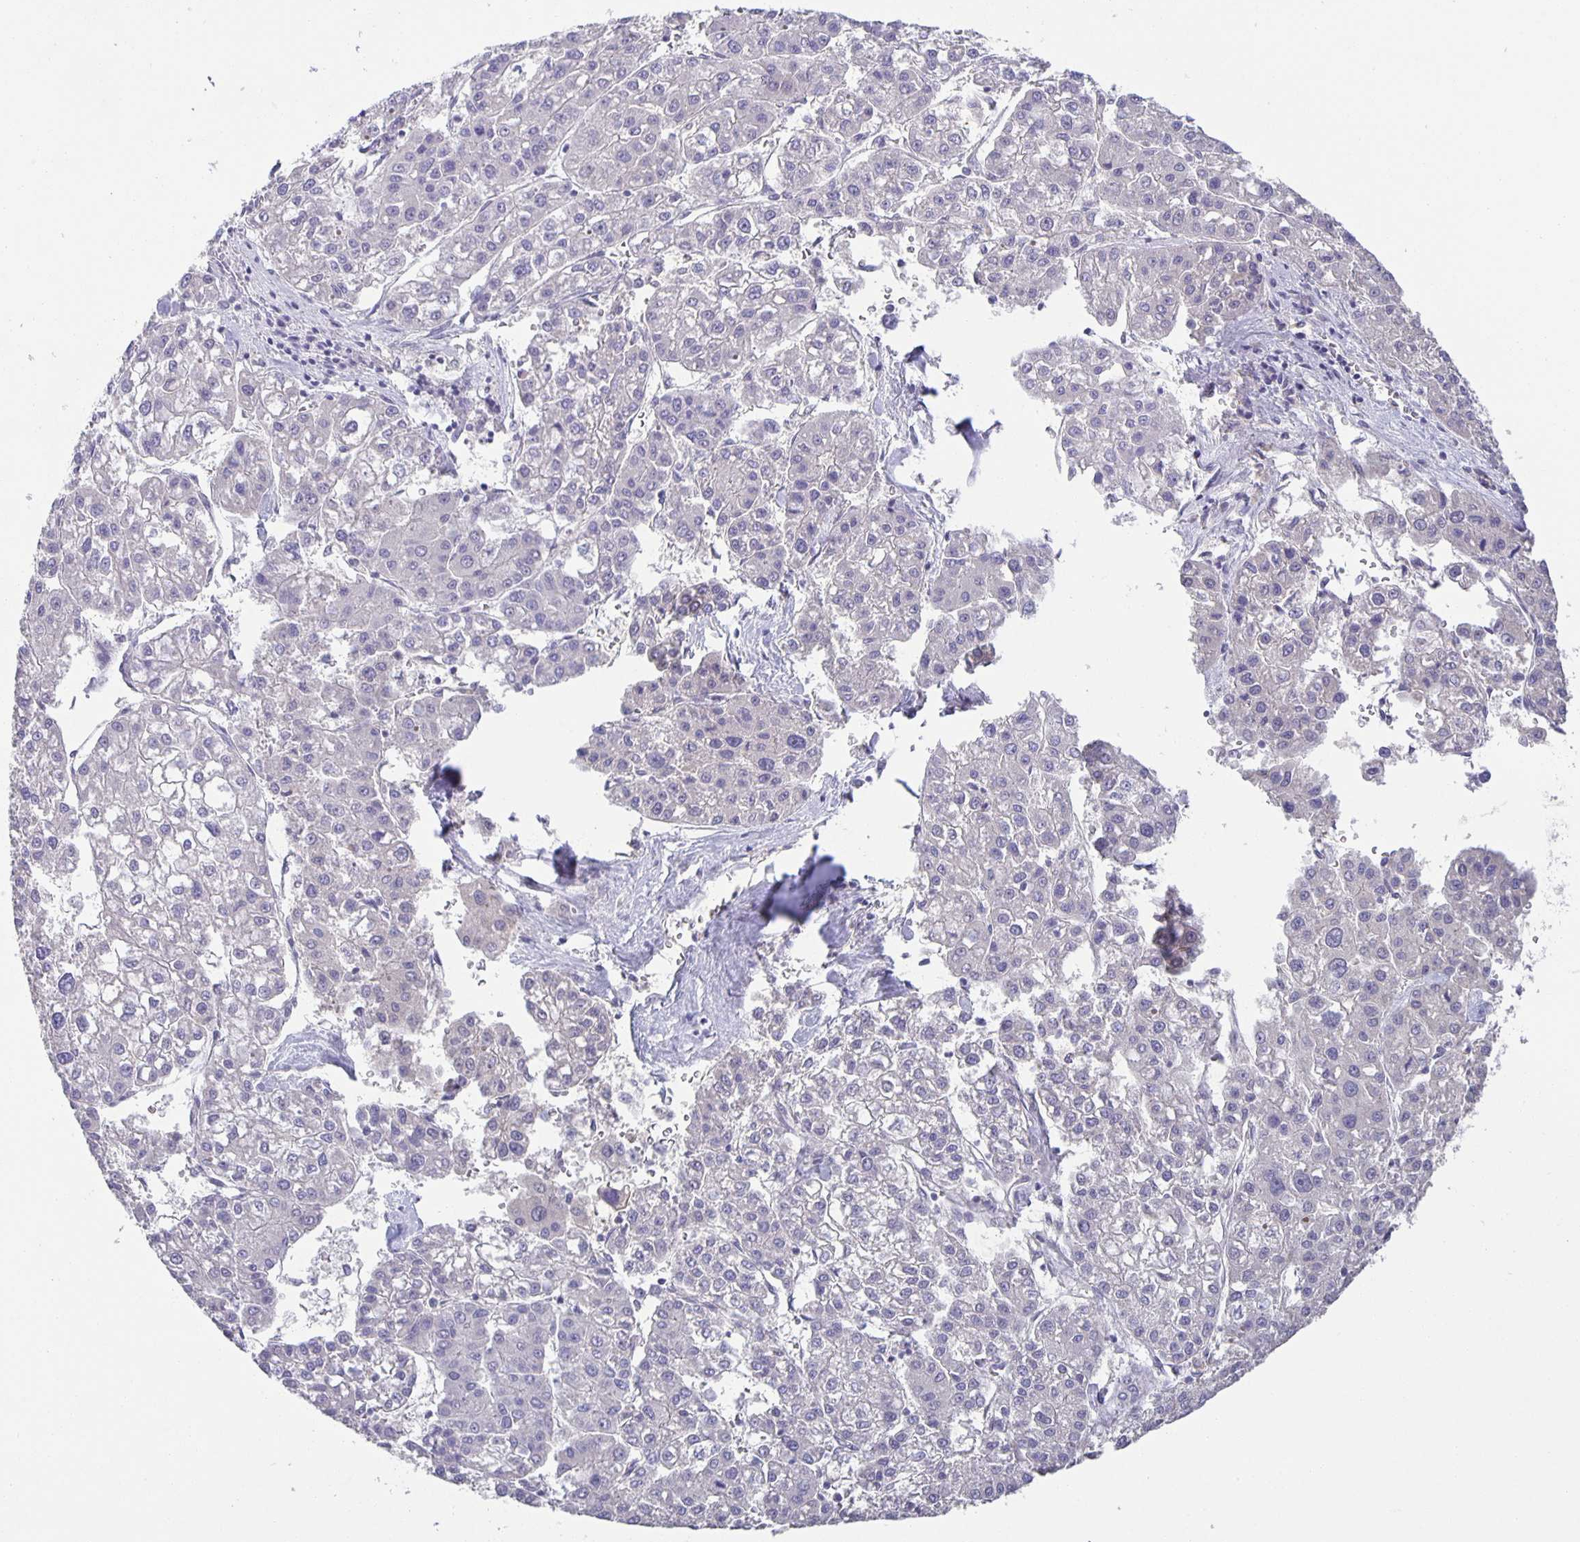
{"staining": {"intensity": "negative", "quantity": "none", "location": "none"}, "tissue": "liver cancer", "cell_type": "Tumor cells", "image_type": "cancer", "snomed": [{"axis": "morphology", "description": "Carcinoma, Hepatocellular, NOS"}, {"axis": "topography", "description": "Liver"}], "caption": "Tumor cells show no significant expression in liver cancer (hepatocellular carcinoma).", "gene": "PTPN3", "patient": {"sex": "male", "age": 73}}